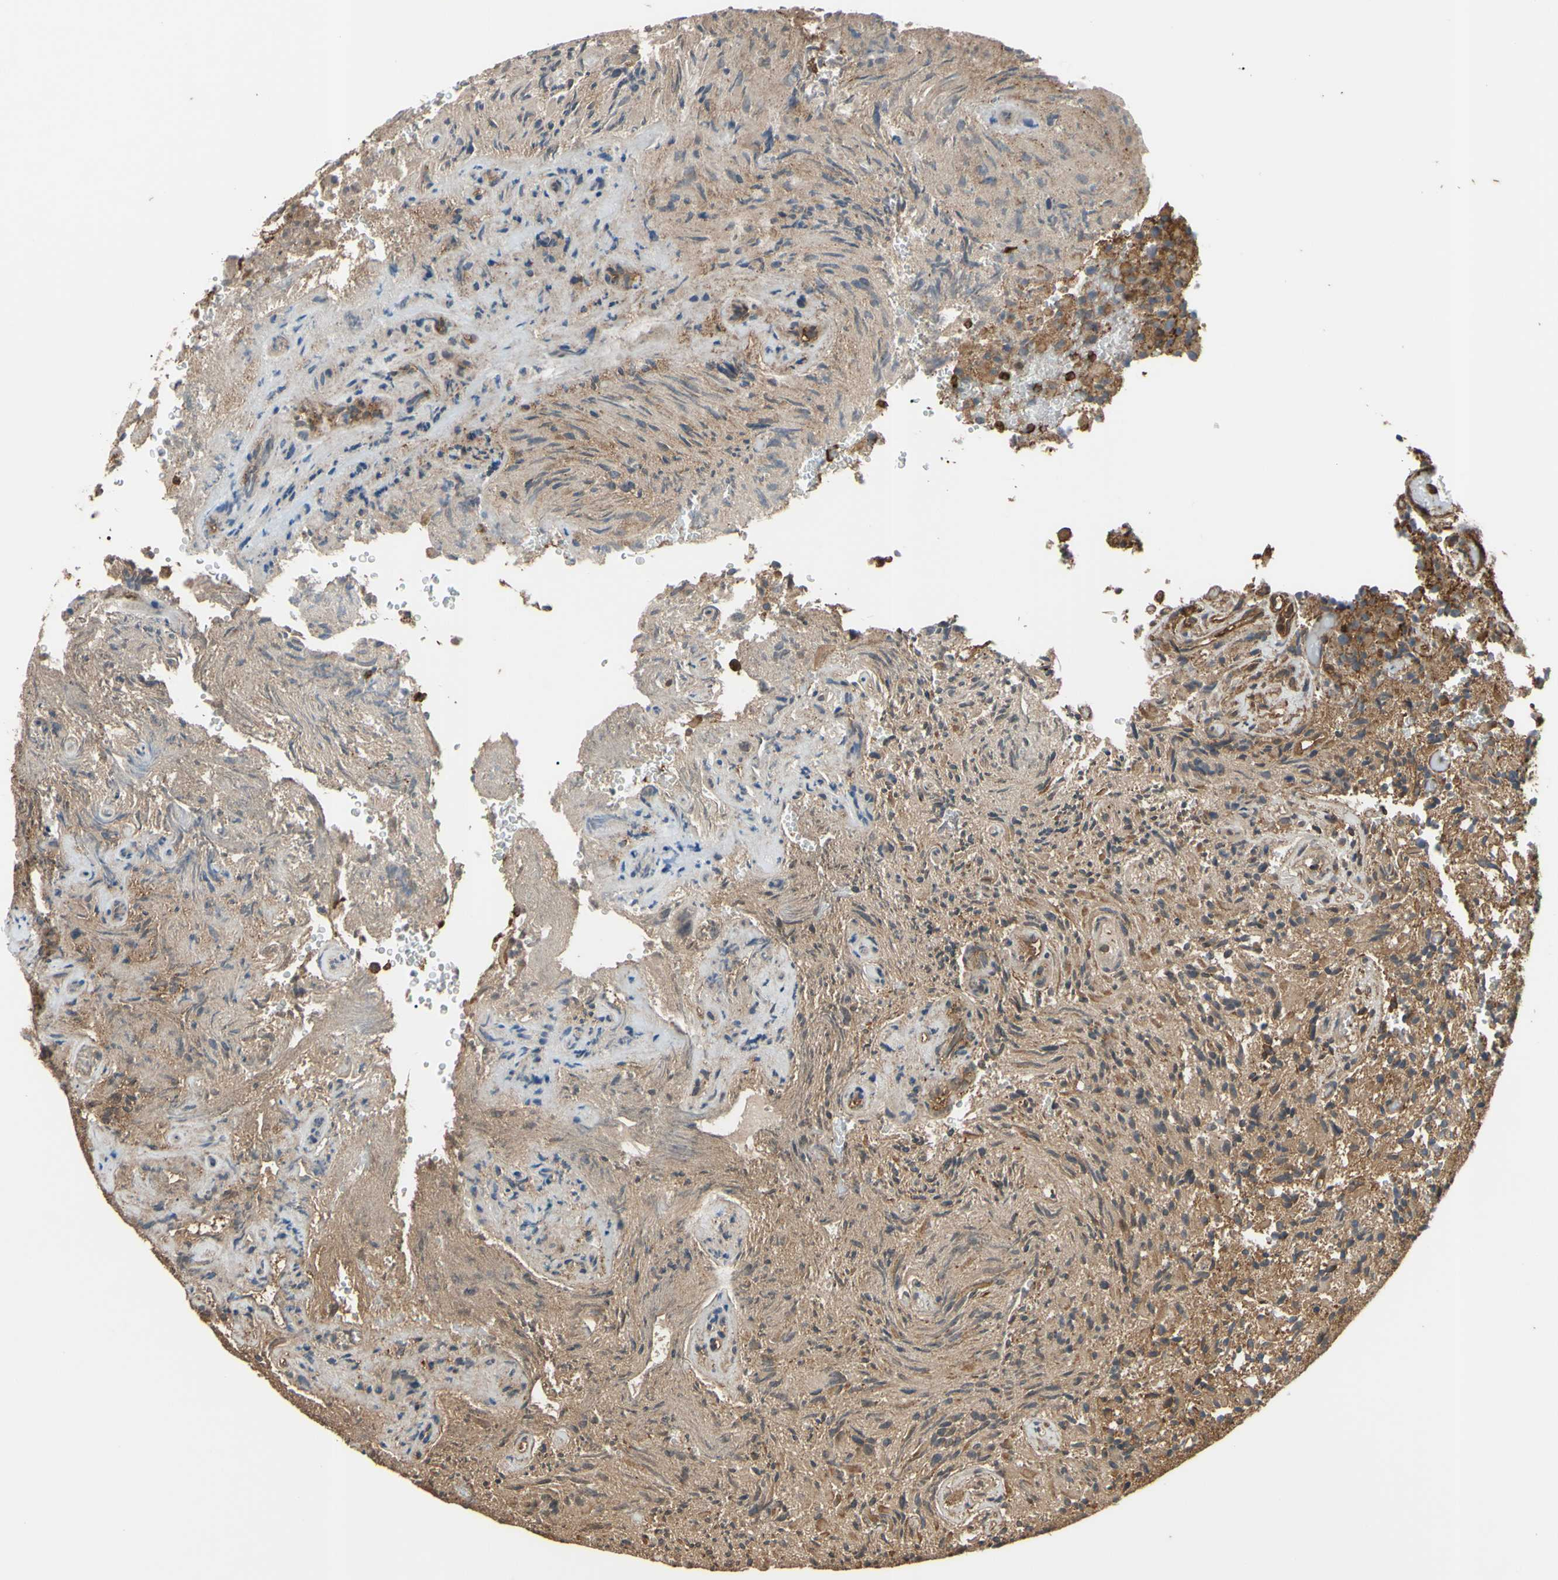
{"staining": {"intensity": "moderate", "quantity": ">75%", "location": "cytoplasmic/membranous"}, "tissue": "glioma", "cell_type": "Tumor cells", "image_type": "cancer", "snomed": [{"axis": "morphology", "description": "Glioma, malignant, High grade"}, {"axis": "topography", "description": "Brain"}], "caption": "IHC (DAB (3,3'-diaminobenzidine)) staining of human high-grade glioma (malignant) exhibits moderate cytoplasmic/membranous protein staining in approximately >75% of tumor cells.", "gene": "CTTN", "patient": {"sex": "male", "age": 71}}